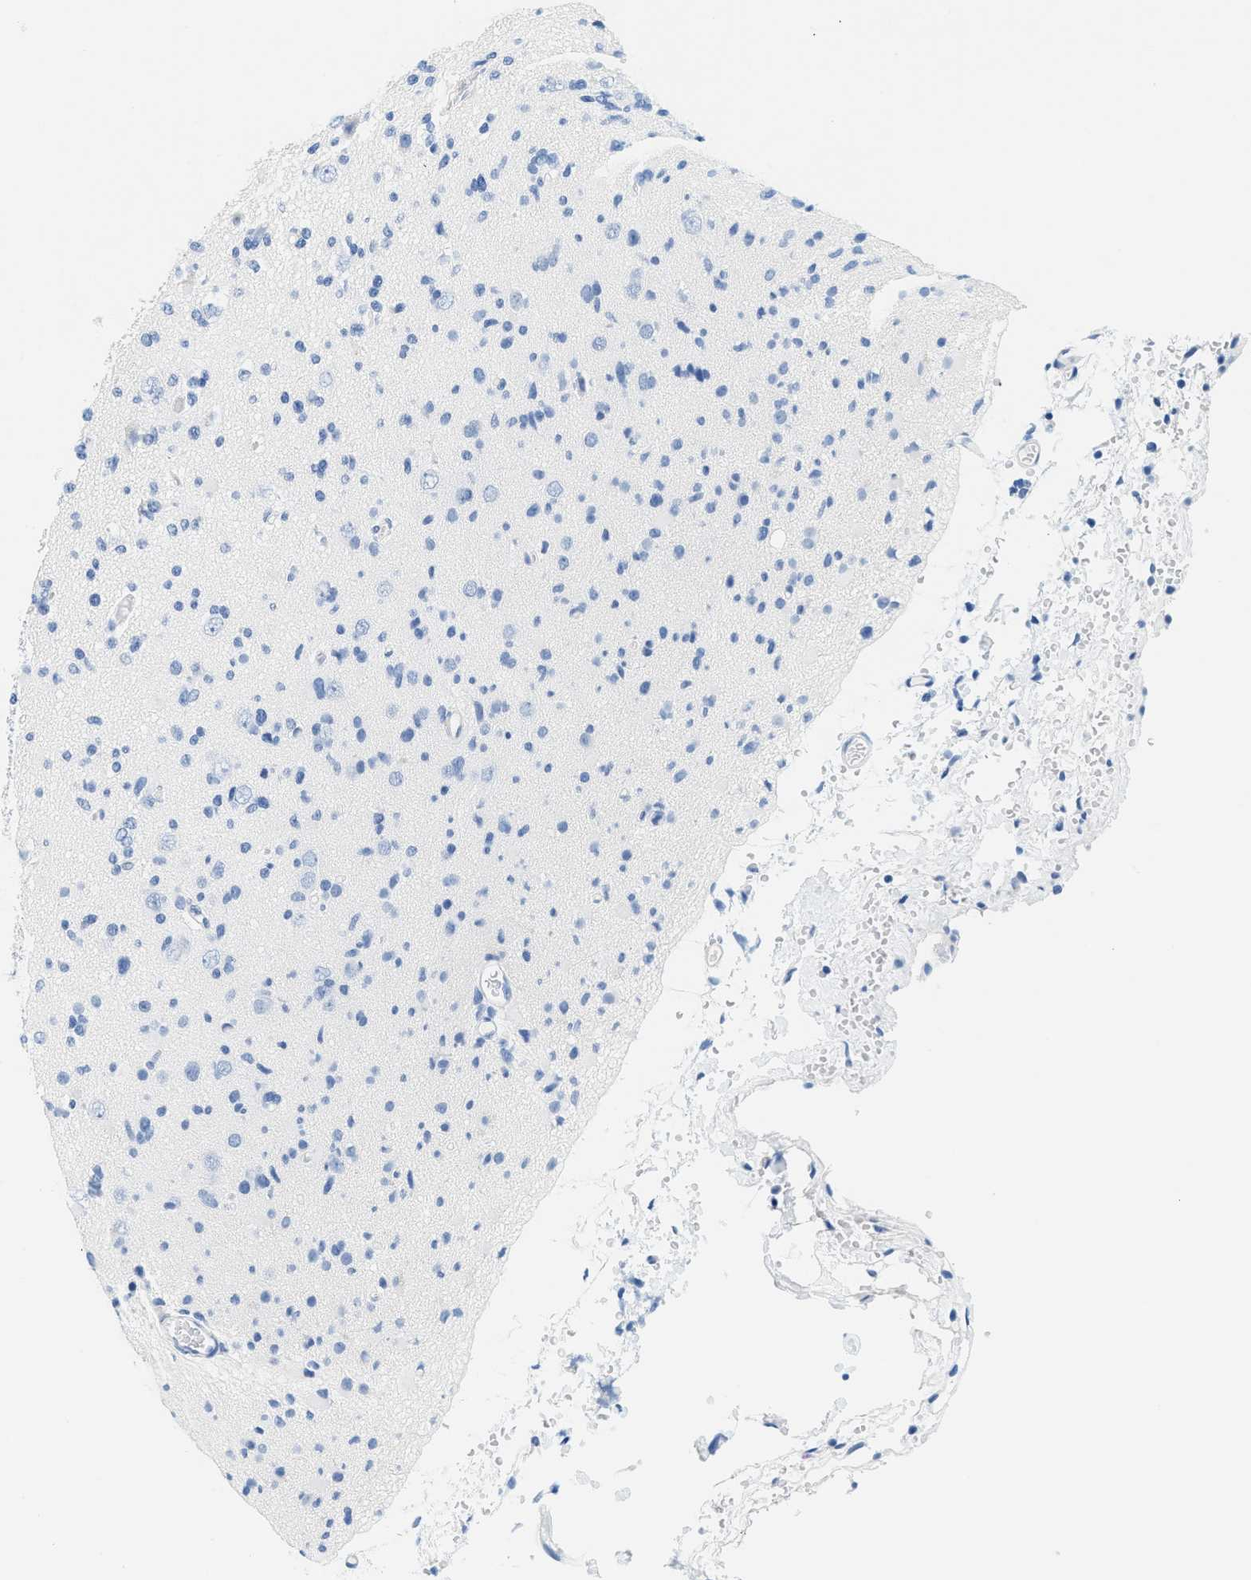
{"staining": {"intensity": "negative", "quantity": "none", "location": "none"}, "tissue": "glioma", "cell_type": "Tumor cells", "image_type": "cancer", "snomed": [{"axis": "morphology", "description": "Glioma, malignant, Low grade"}, {"axis": "topography", "description": "Brain"}], "caption": "Tumor cells are negative for brown protein staining in malignant glioma (low-grade).", "gene": "GSN", "patient": {"sex": "female", "age": 22}}